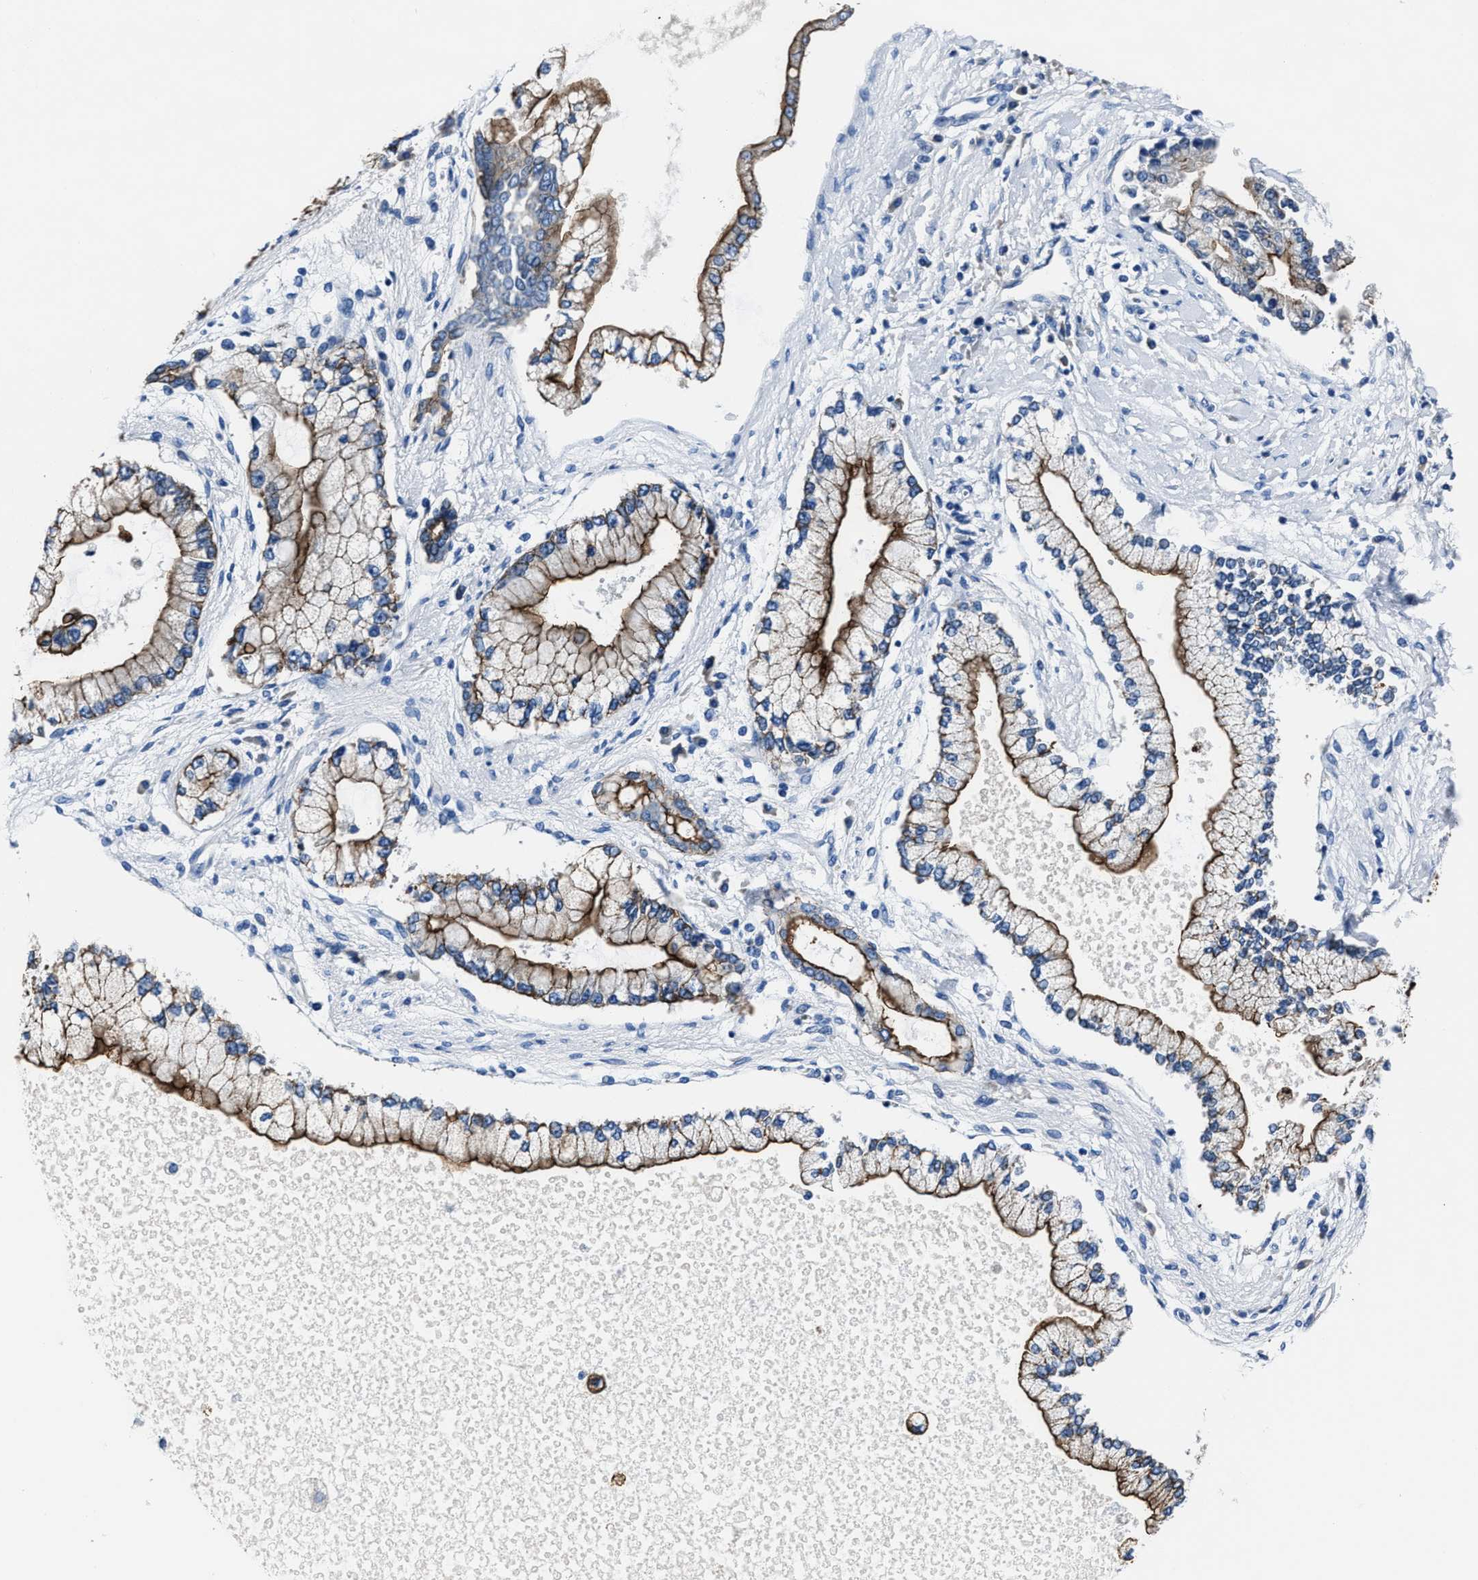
{"staining": {"intensity": "strong", "quantity": ">75%", "location": "cytoplasmic/membranous"}, "tissue": "liver cancer", "cell_type": "Tumor cells", "image_type": "cancer", "snomed": [{"axis": "morphology", "description": "Cholangiocarcinoma"}, {"axis": "topography", "description": "Liver"}], "caption": "Liver cancer (cholangiocarcinoma) stained for a protein displays strong cytoplasmic/membranous positivity in tumor cells. The protein of interest is shown in brown color, while the nuclei are stained blue.", "gene": "LMO7", "patient": {"sex": "male", "age": 50}}